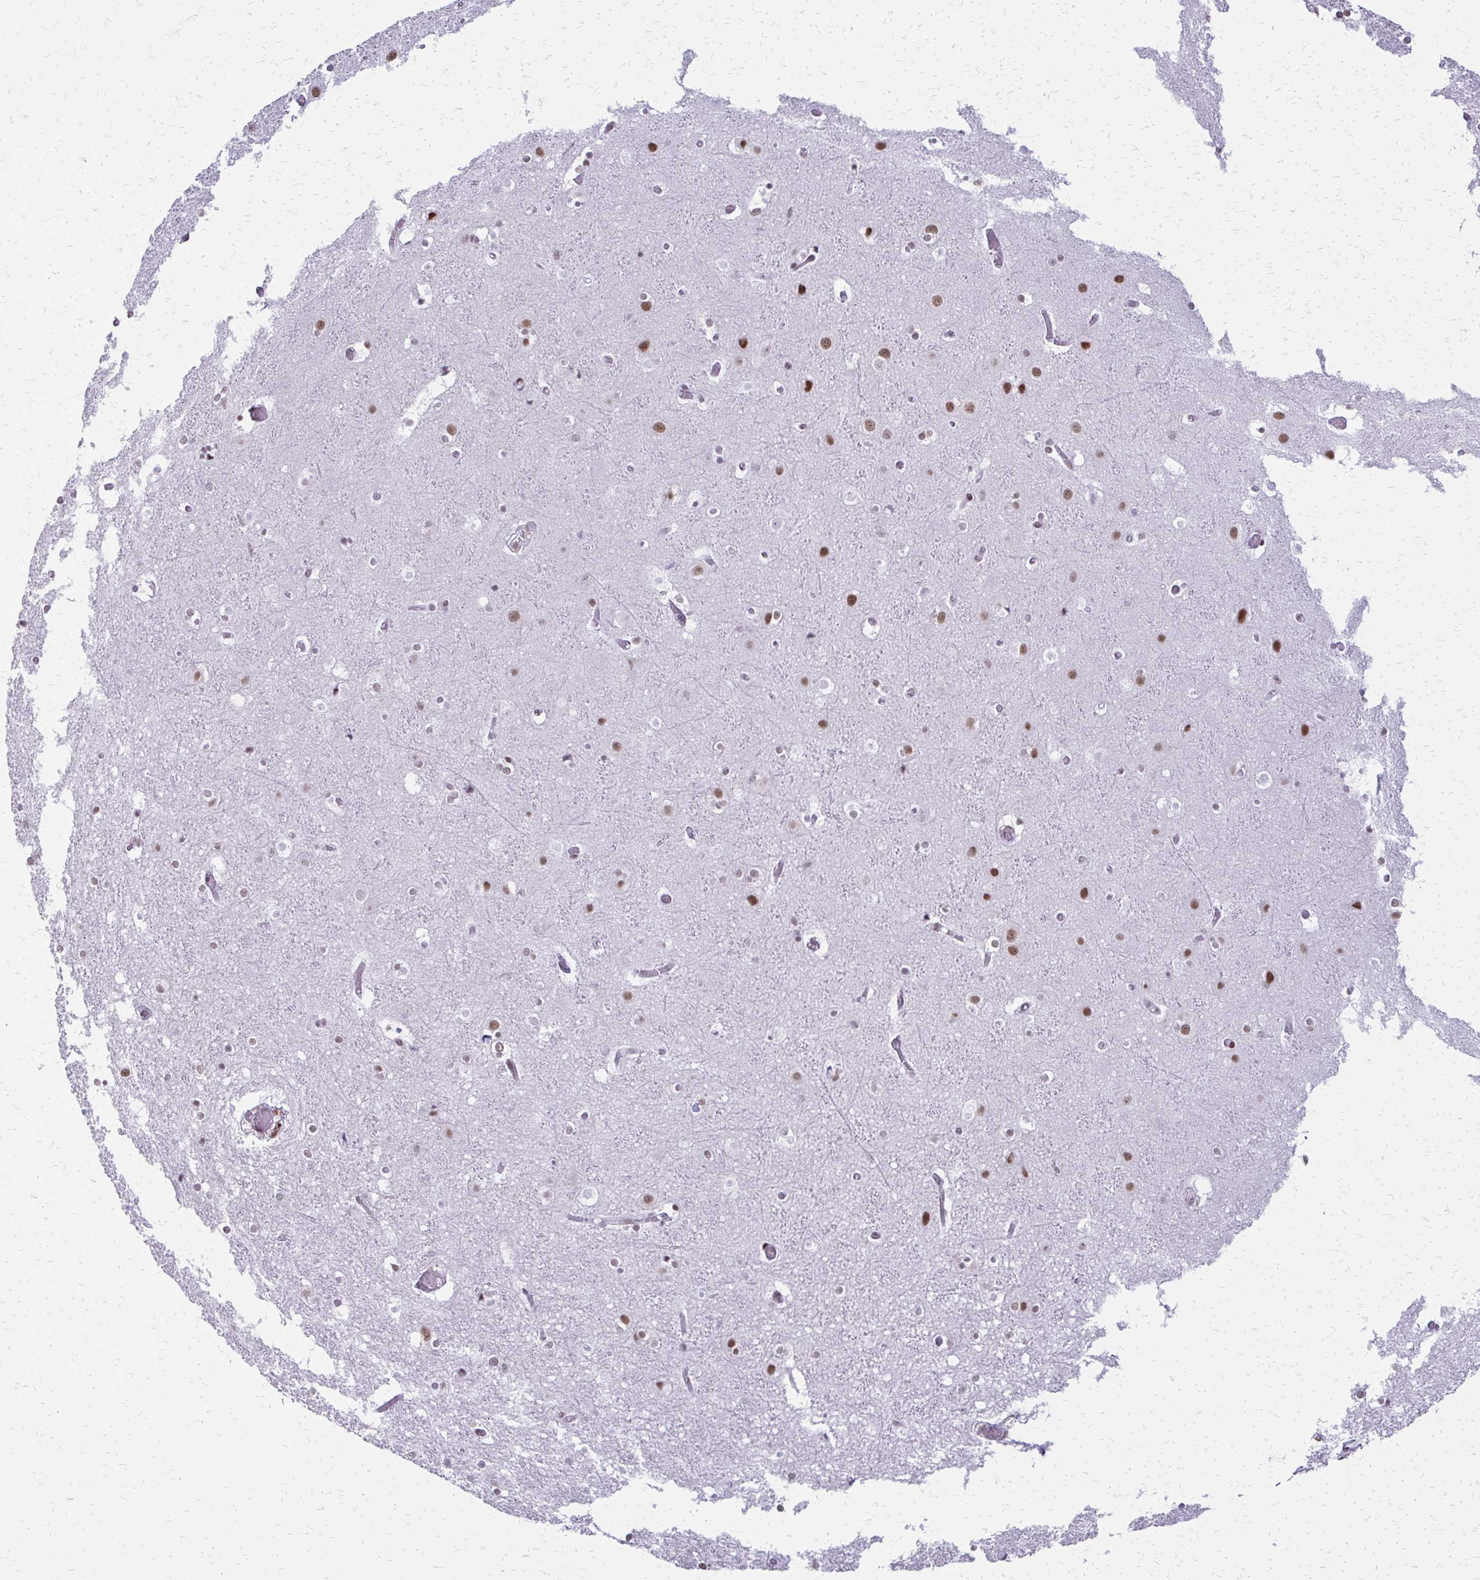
{"staining": {"intensity": "negative", "quantity": "none", "location": "none"}, "tissue": "cerebral cortex", "cell_type": "Endothelial cells", "image_type": "normal", "snomed": [{"axis": "morphology", "description": "Normal tissue, NOS"}, {"axis": "topography", "description": "Cerebral cortex"}], "caption": "Micrograph shows no protein positivity in endothelial cells of benign cerebral cortex. (Stains: DAB (3,3'-diaminobenzidine) immunohistochemistry with hematoxylin counter stain, Microscopy: brightfield microscopy at high magnification).", "gene": "SS18", "patient": {"sex": "female", "age": 52}}